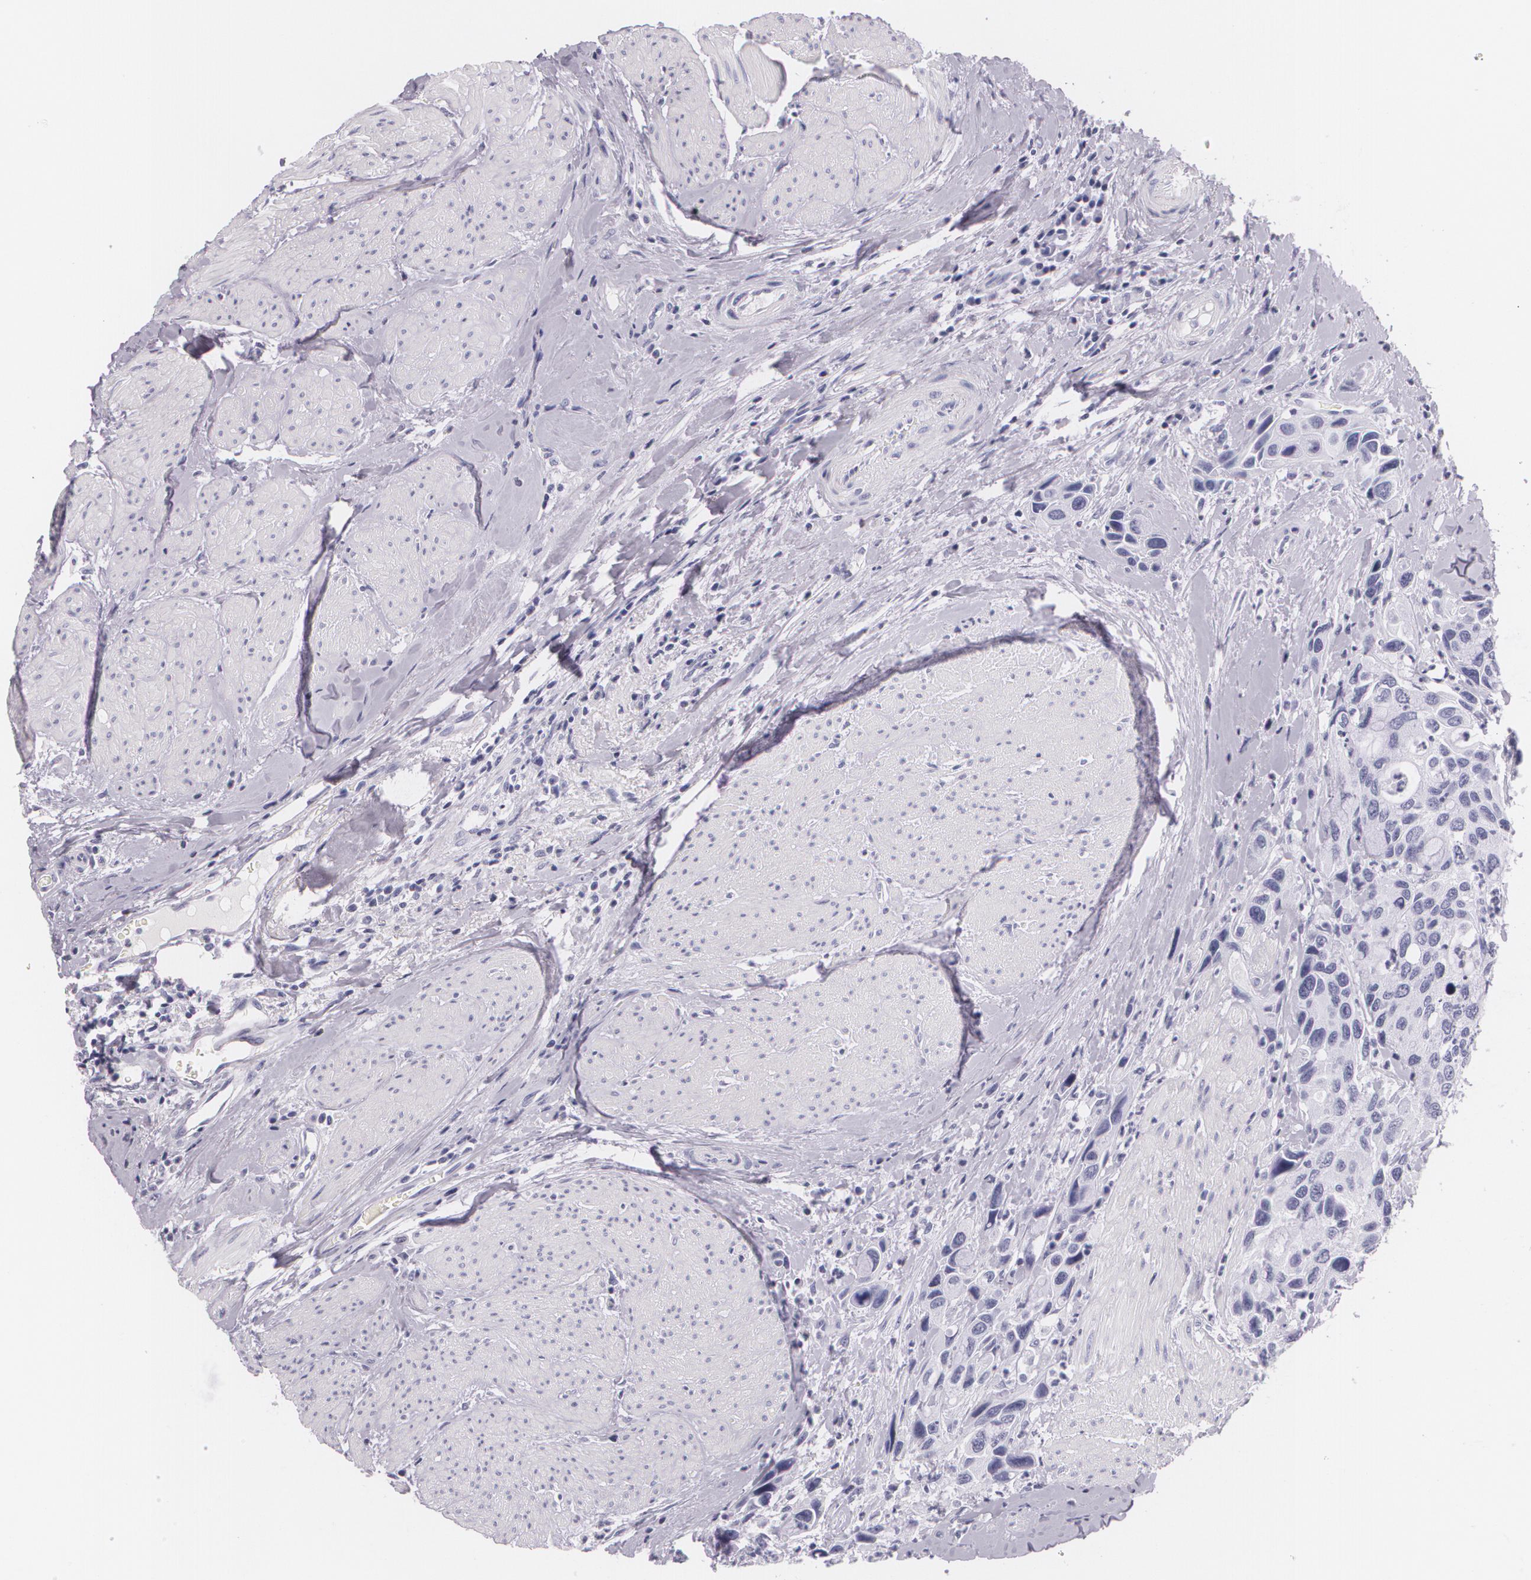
{"staining": {"intensity": "negative", "quantity": "none", "location": "none"}, "tissue": "urothelial cancer", "cell_type": "Tumor cells", "image_type": "cancer", "snomed": [{"axis": "morphology", "description": "Urothelial carcinoma, High grade"}, {"axis": "topography", "description": "Urinary bladder"}], "caption": "Immunohistochemistry (IHC) of human urothelial carcinoma (high-grade) demonstrates no positivity in tumor cells.", "gene": "DLG4", "patient": {"sex": "male", "age": 66}}